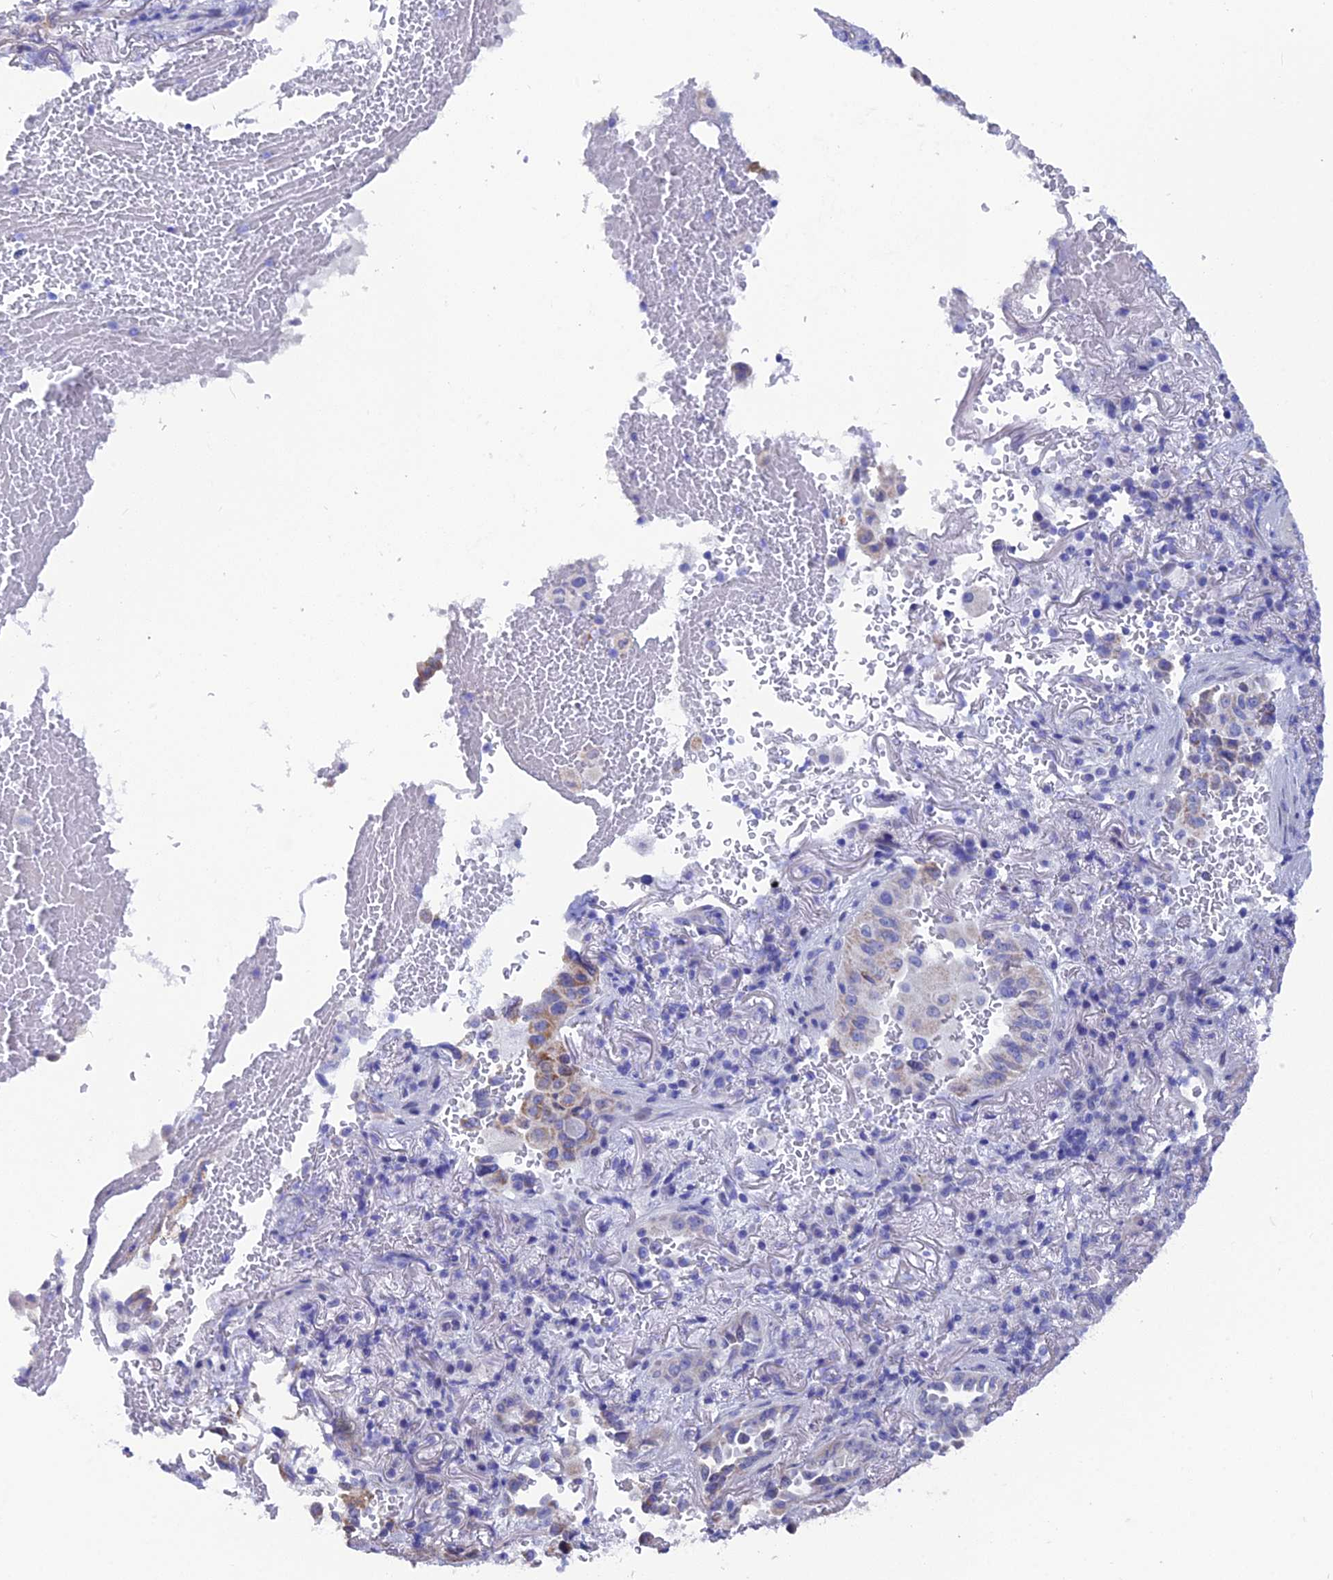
{"staining": {"intensity": "weak", "quantity": "<25%", "location": "cytoplasmic/membranous"}, "tissue": "lung cancer", "cell_type": "Tumor cells", "image_type": "cancer", "snomed": [{"axis": "morphology", "description": "Adenocarcinoma, NOS"}, {"axis": "topography", "description": "Lung"}], "caption": "Histopathology image shows no significant protein positivity in tumor cells of lung cancer. (DAB immunohistochemistry visualized using brightfield microscopy, high magnification).", "gene": "AK4", "patient": {"sex": "female", "age": 69}}